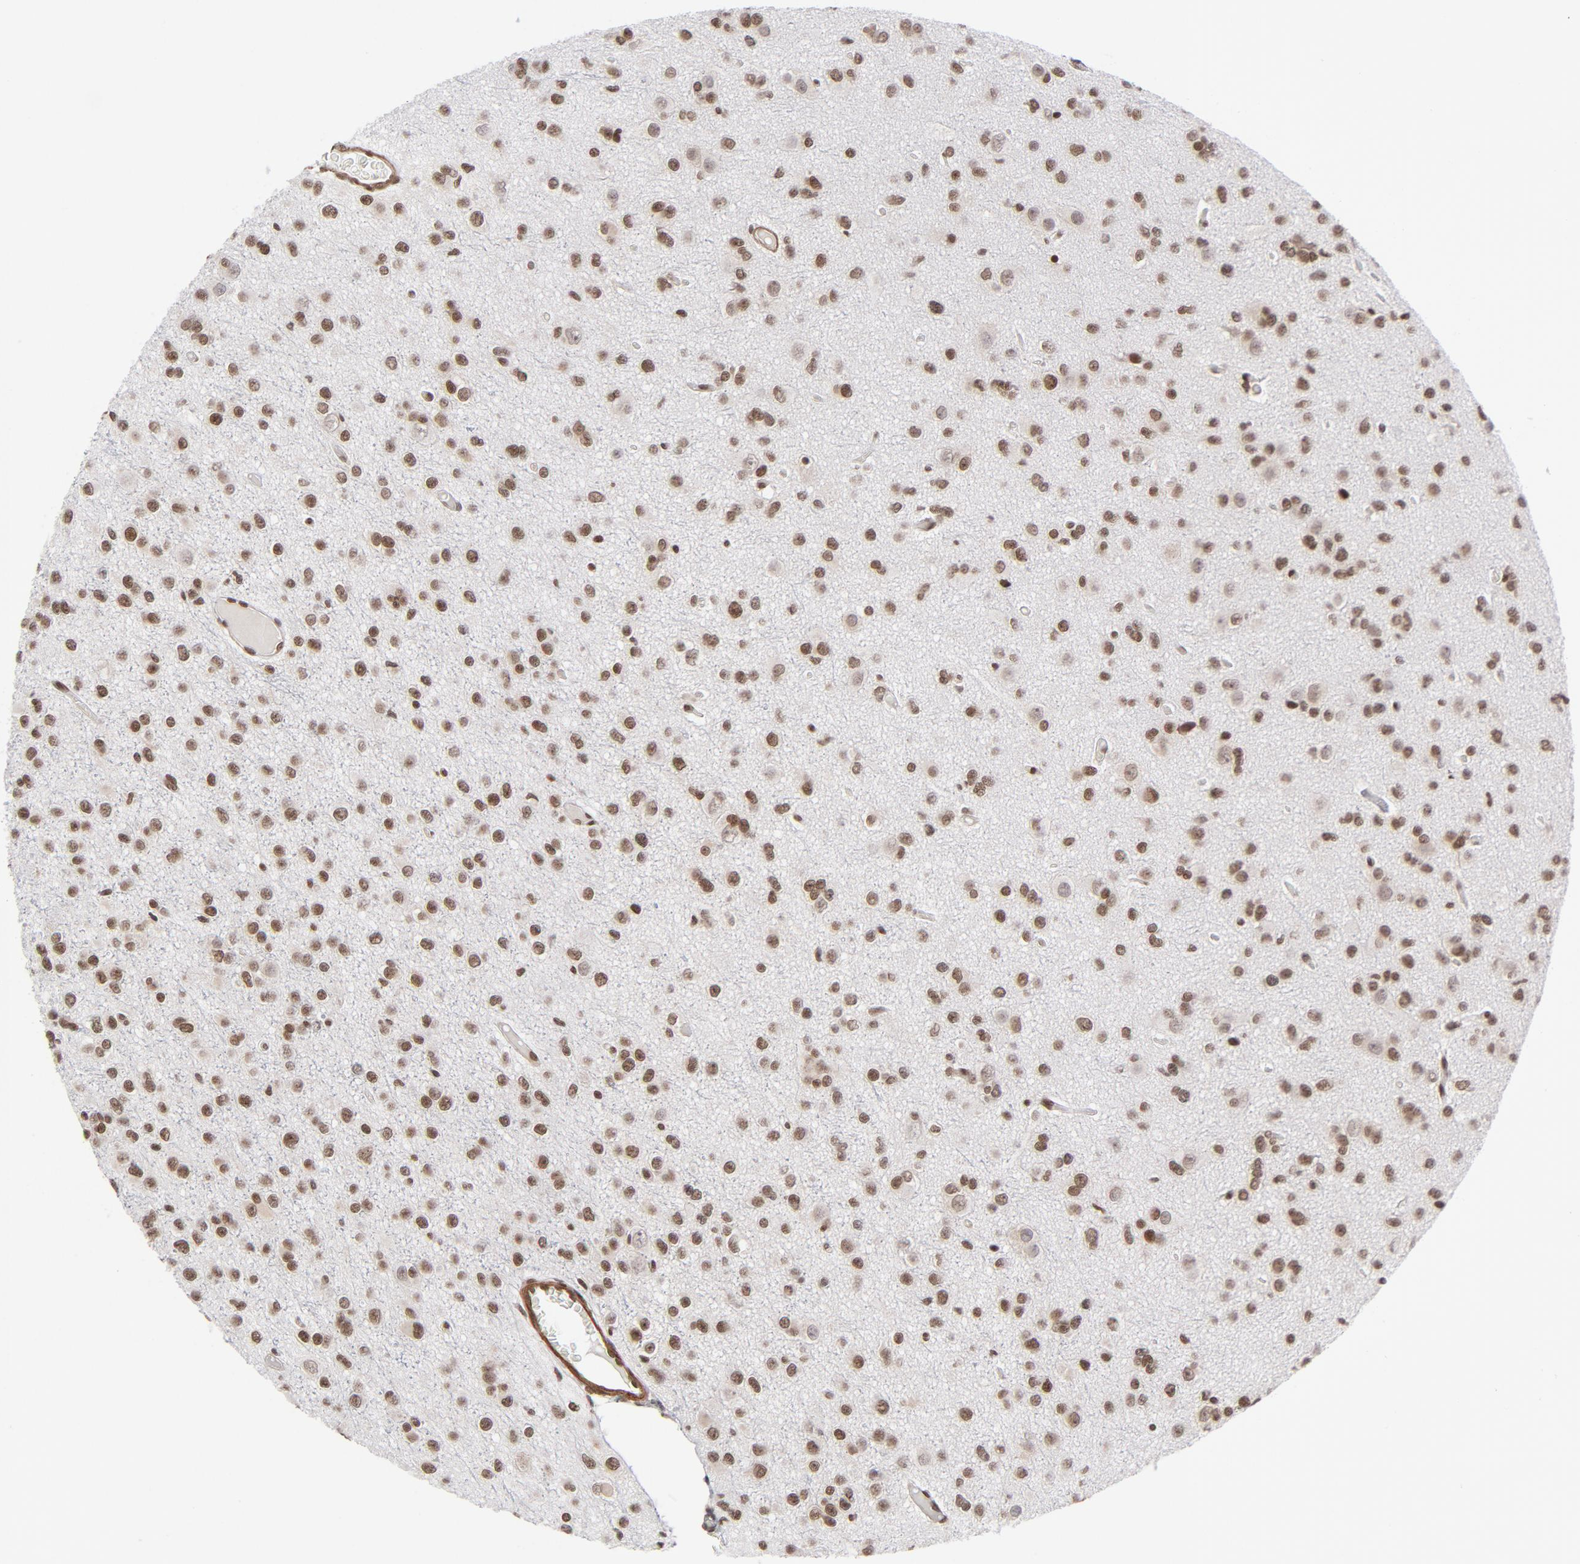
{"staining": {"intensity": "strong", "quantity": ">75%", "location": "nuclear"}, "tissue": "glioma", "cell_type": "Tumor cells", "image_type": "cancer", "snomed": [{"axis": "morphology", "description": "Glioma, malignant, Low grade"}, {"axis": "topography", "description": "Brain"}], "caption": "IHC (DAB (3,3'-diaminobenzidine)) staining of human malignant glioma (low-grade) shows strong nuclear protein staining in about >75% of tumor cells. (Stains: DAB (3,3'-diaminobenzidine) in brown, nuclei in blue, Microscopy: brightfield microscopy at high magnification).", "gene": "CTCF", "patient": {"sex": "male", "age": 42}}